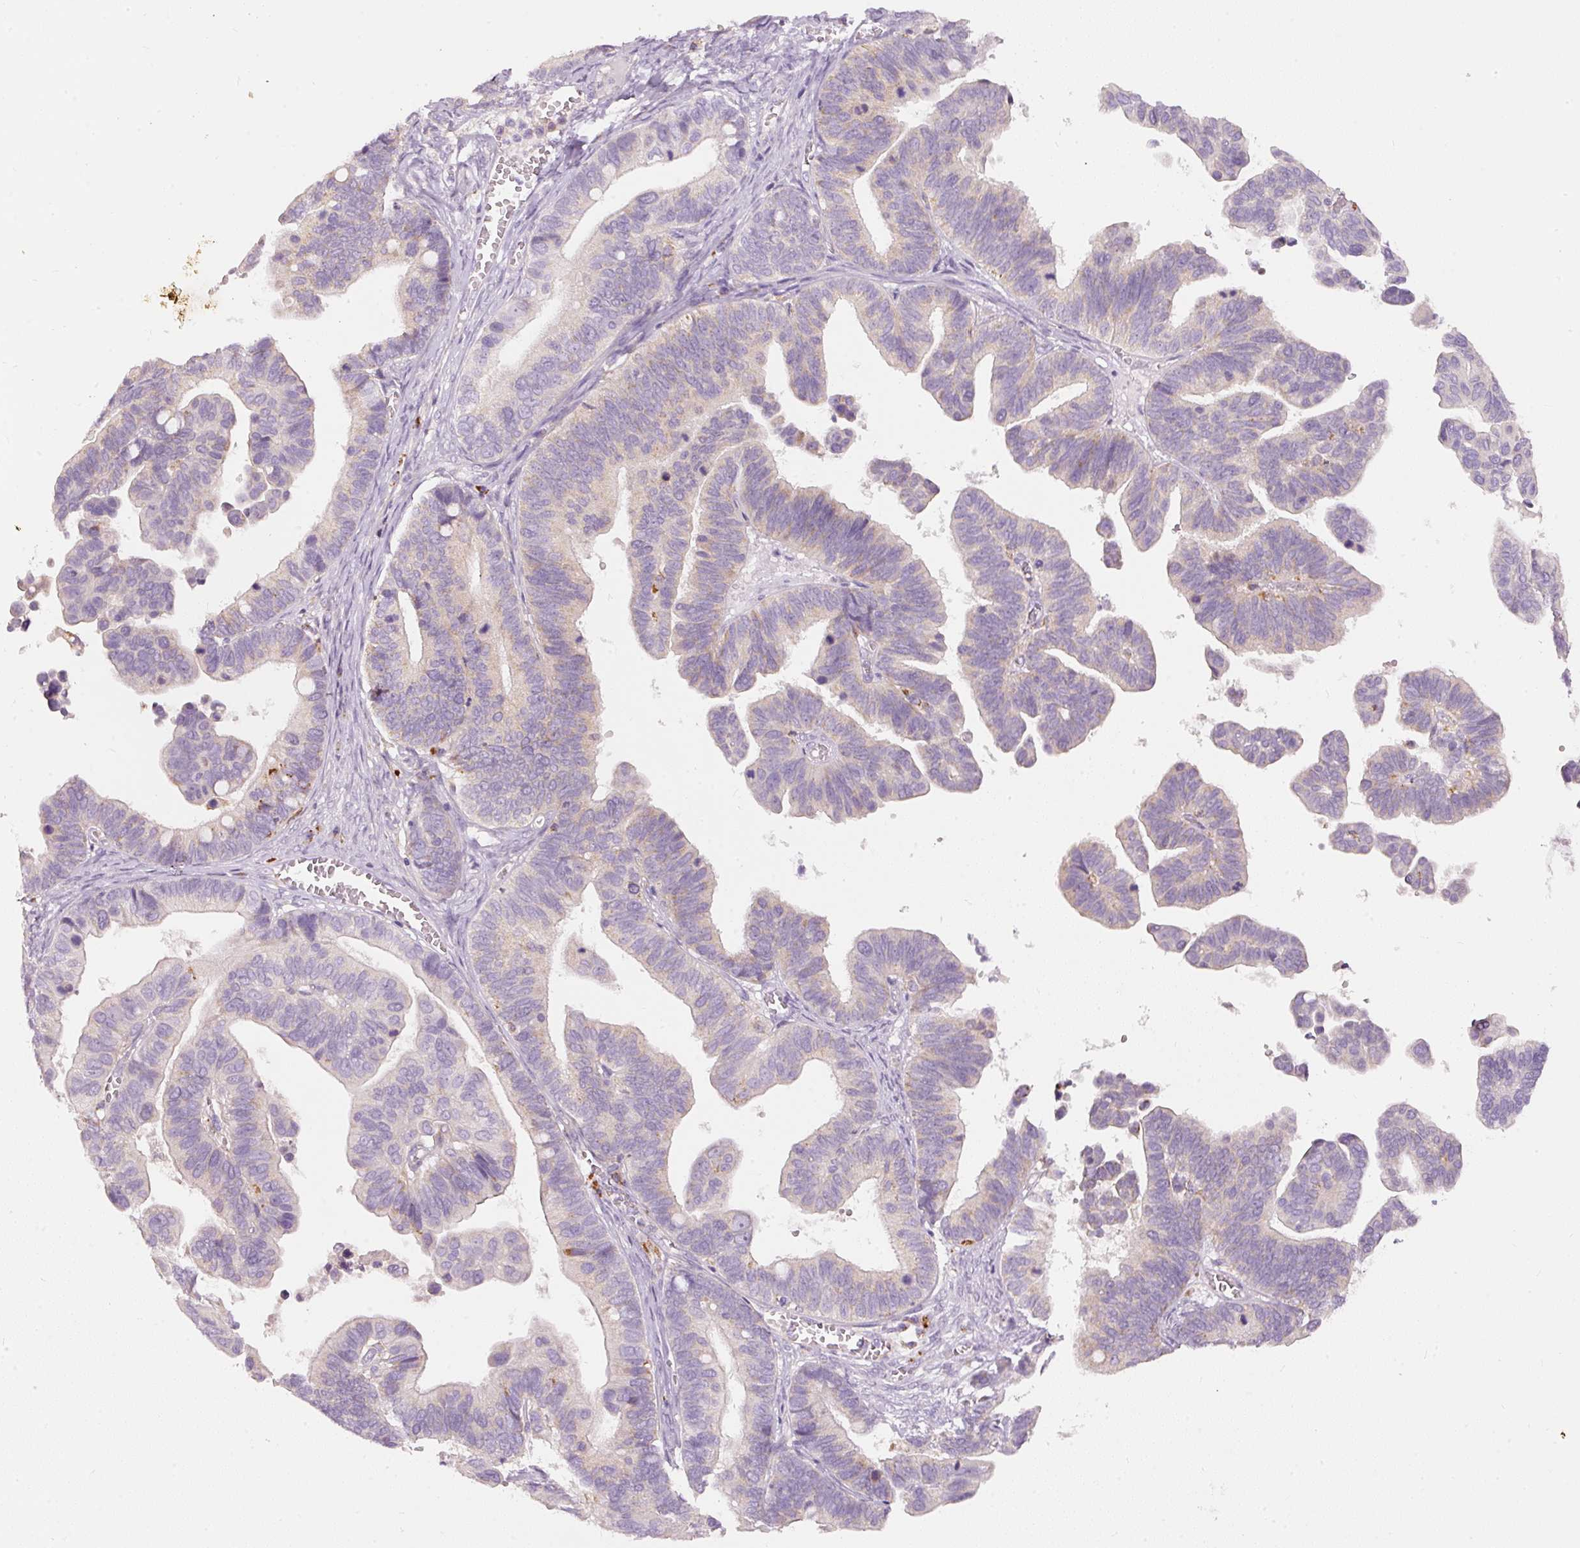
{"staining": {"intensity": "negative", "quantity": "none", "location": "none"}, "tissue": "ovarian cancer", "cell_type": "Tumor cells", "image_type": "cancer", "snomed": [{"axis": "morphology", "description": "Cystadenocarcinoma, serous, NOS"}, {"axis": "topography", "description": "Ovary"}], "caption": "Histopathology image shows no protein expression in tumor cells of ovarian serous cystadenocarcinoma tissue.", "gene": "MTHFD2", "patient": {"sex": "female", "age": 56}}